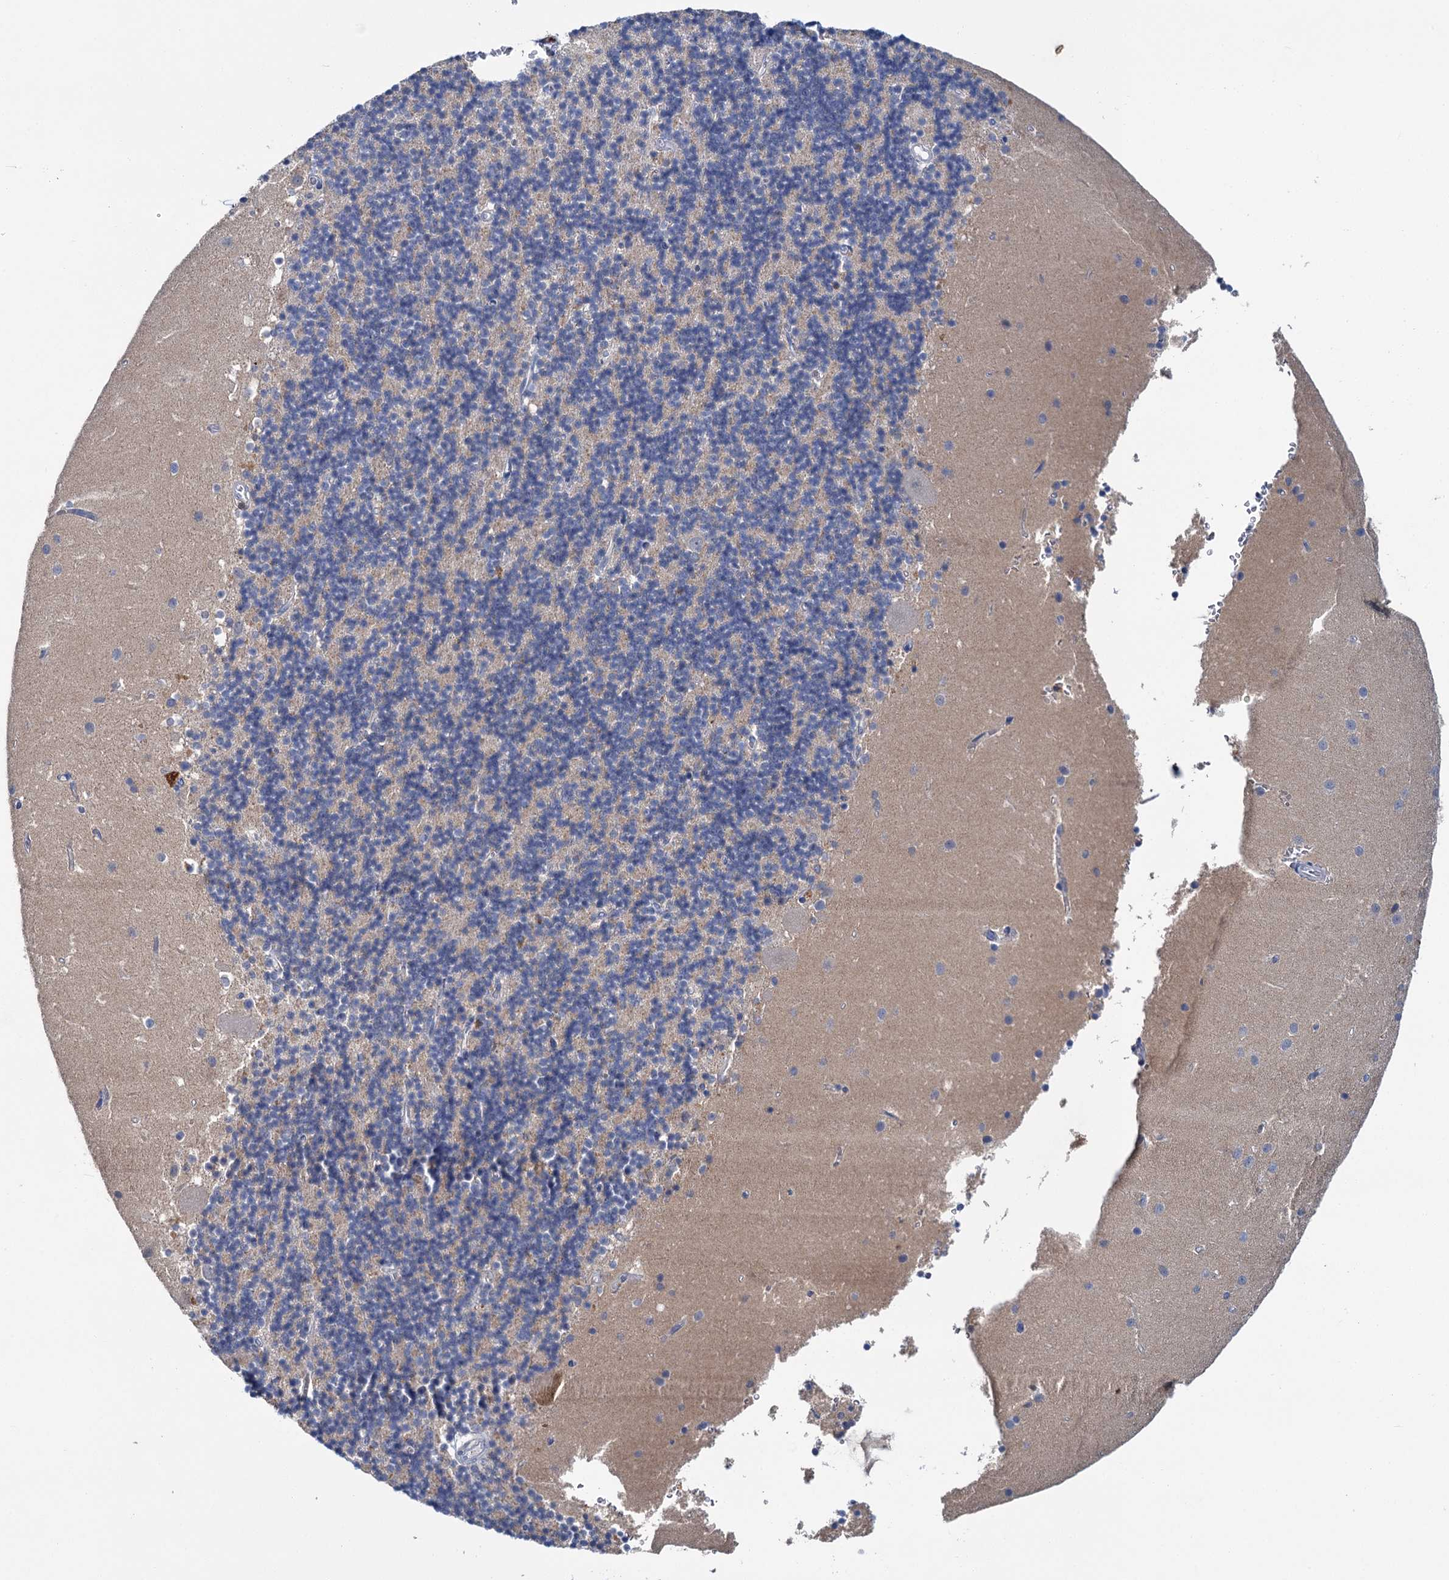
{"staining": {"intensity": "negative", "quantity": "none", "location": "none"}, "tissue": "cerebellum", "cell_type": "Cells in granular layer", "image_type": "normal", "snomed": [{"axis": "morphology", "description": "Normal tissue, NOS"}, {"axis": "topography", "description": "Cerebellum"}], "caption": "DAB immunohistochemical staining of normal human cerebellum reveals no significant expression in cells in granular layer. (DAB (3,3'-diaminobenzidine) immunohistochemistry (IHC) visualized using brightfield microscopy, high magnification).", "gene": "FGFR2", "patient": {"sex": "male", "age": 54}}